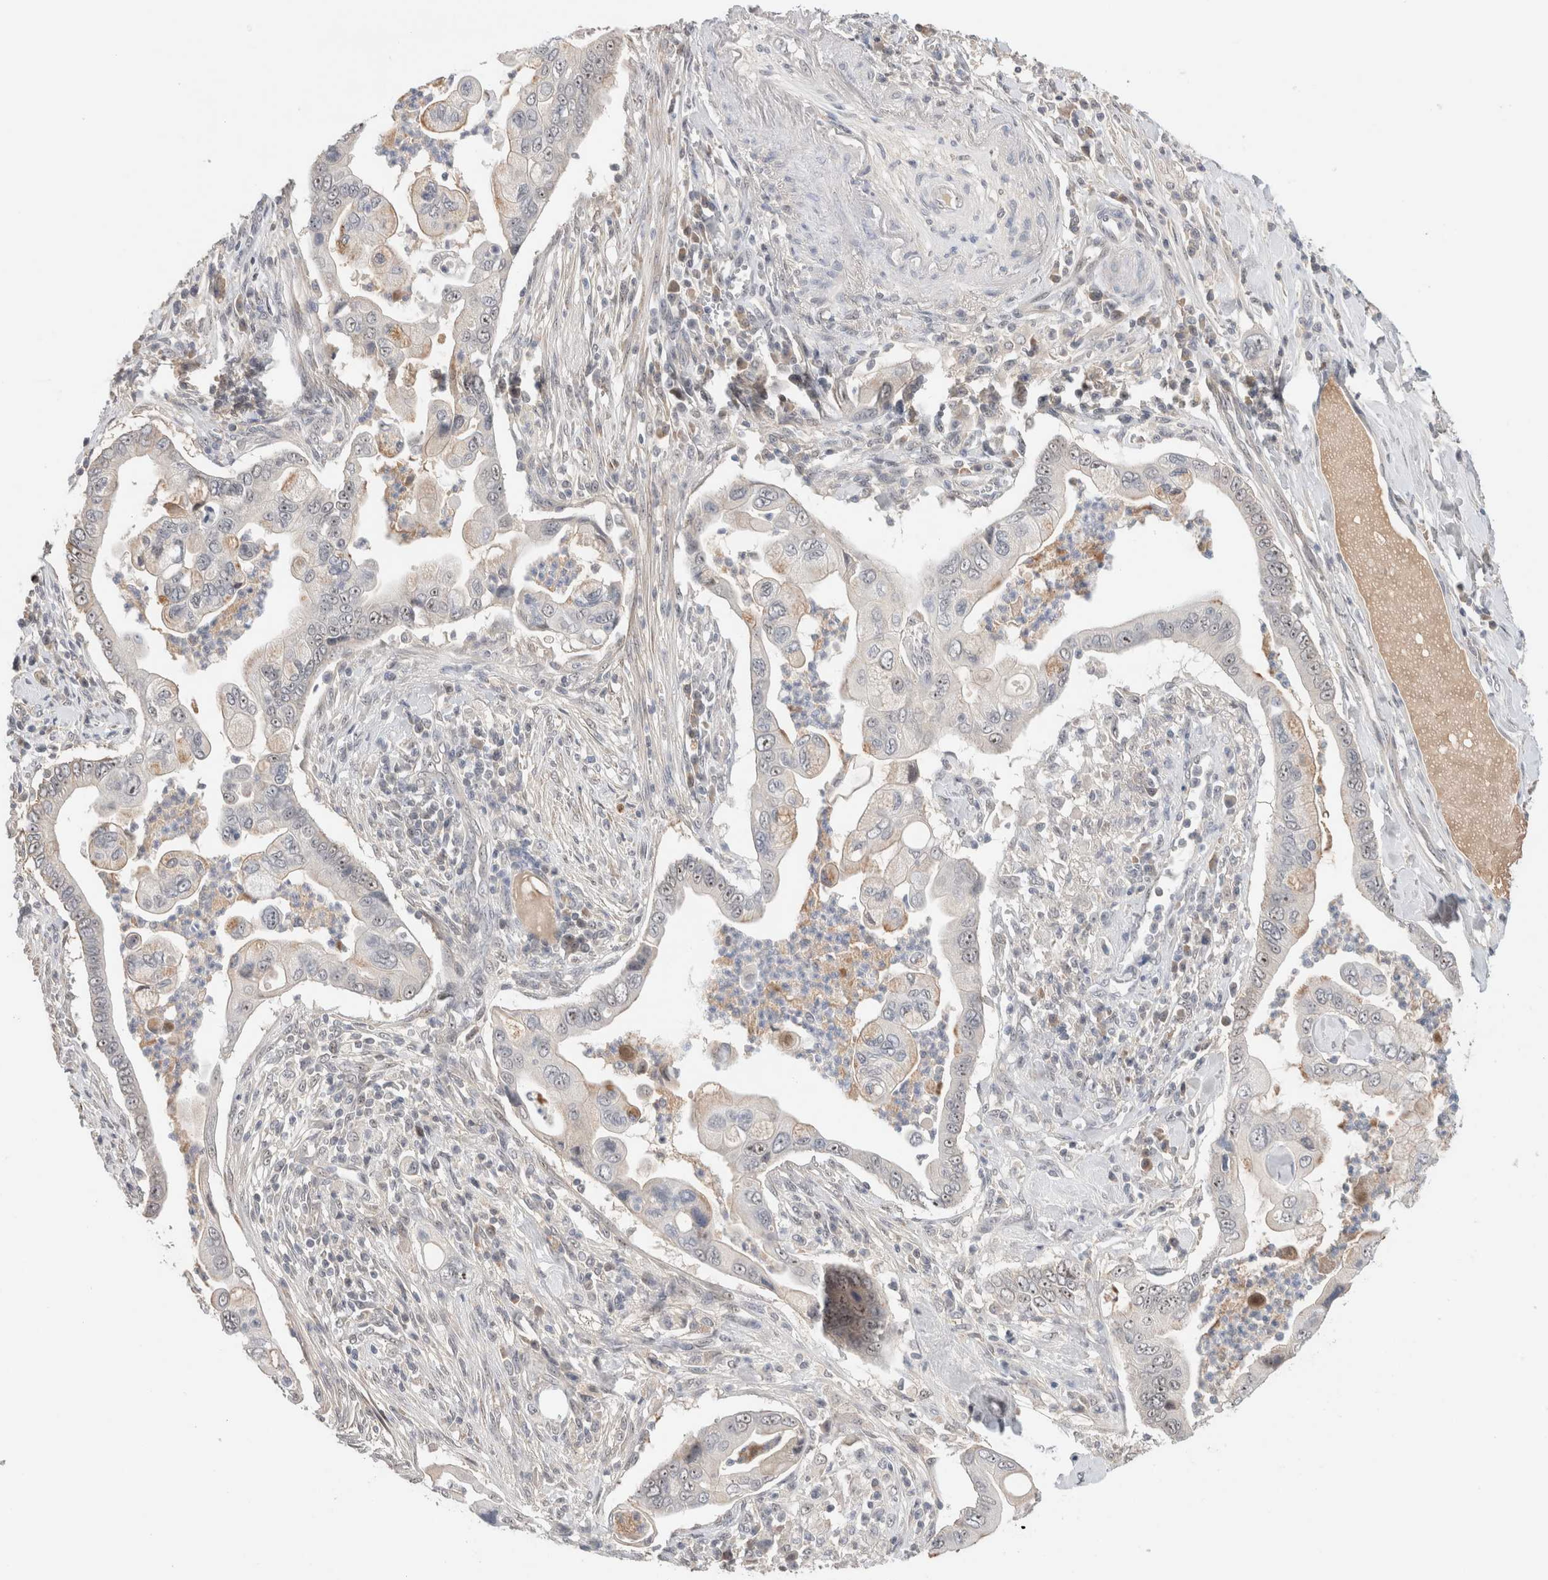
{"staining": {"intensity": "moderate", "quantity": "25%-75%", "location": "cytoplasmic/membranous,nuclear"}, "tissue": "pancreatic cancer", "cell_type": "Tumor cells", "image_type": "cancer", "snomed": [{"axis": "morphology", "description": "Adenocarcinoma, NOS"}, {"axis": "topography", "description": "Pancreas"}], "caption": "High-magnification brightfield microscopy of pancreatic cancer (adenocarcinoma) stained with DAB (3,3'-diaminobenzidine) (brown) and counterstained with hematoxylin (blue). tumor cells exhibit moderate cytoplasmic/membranous and nuclear positivity is present in about25%-75% of cells. (Brightfield microscopy of DAB IHC at high magnification).", "gene": "HCN3", "patient": {"sex": "male", "age": 78}}